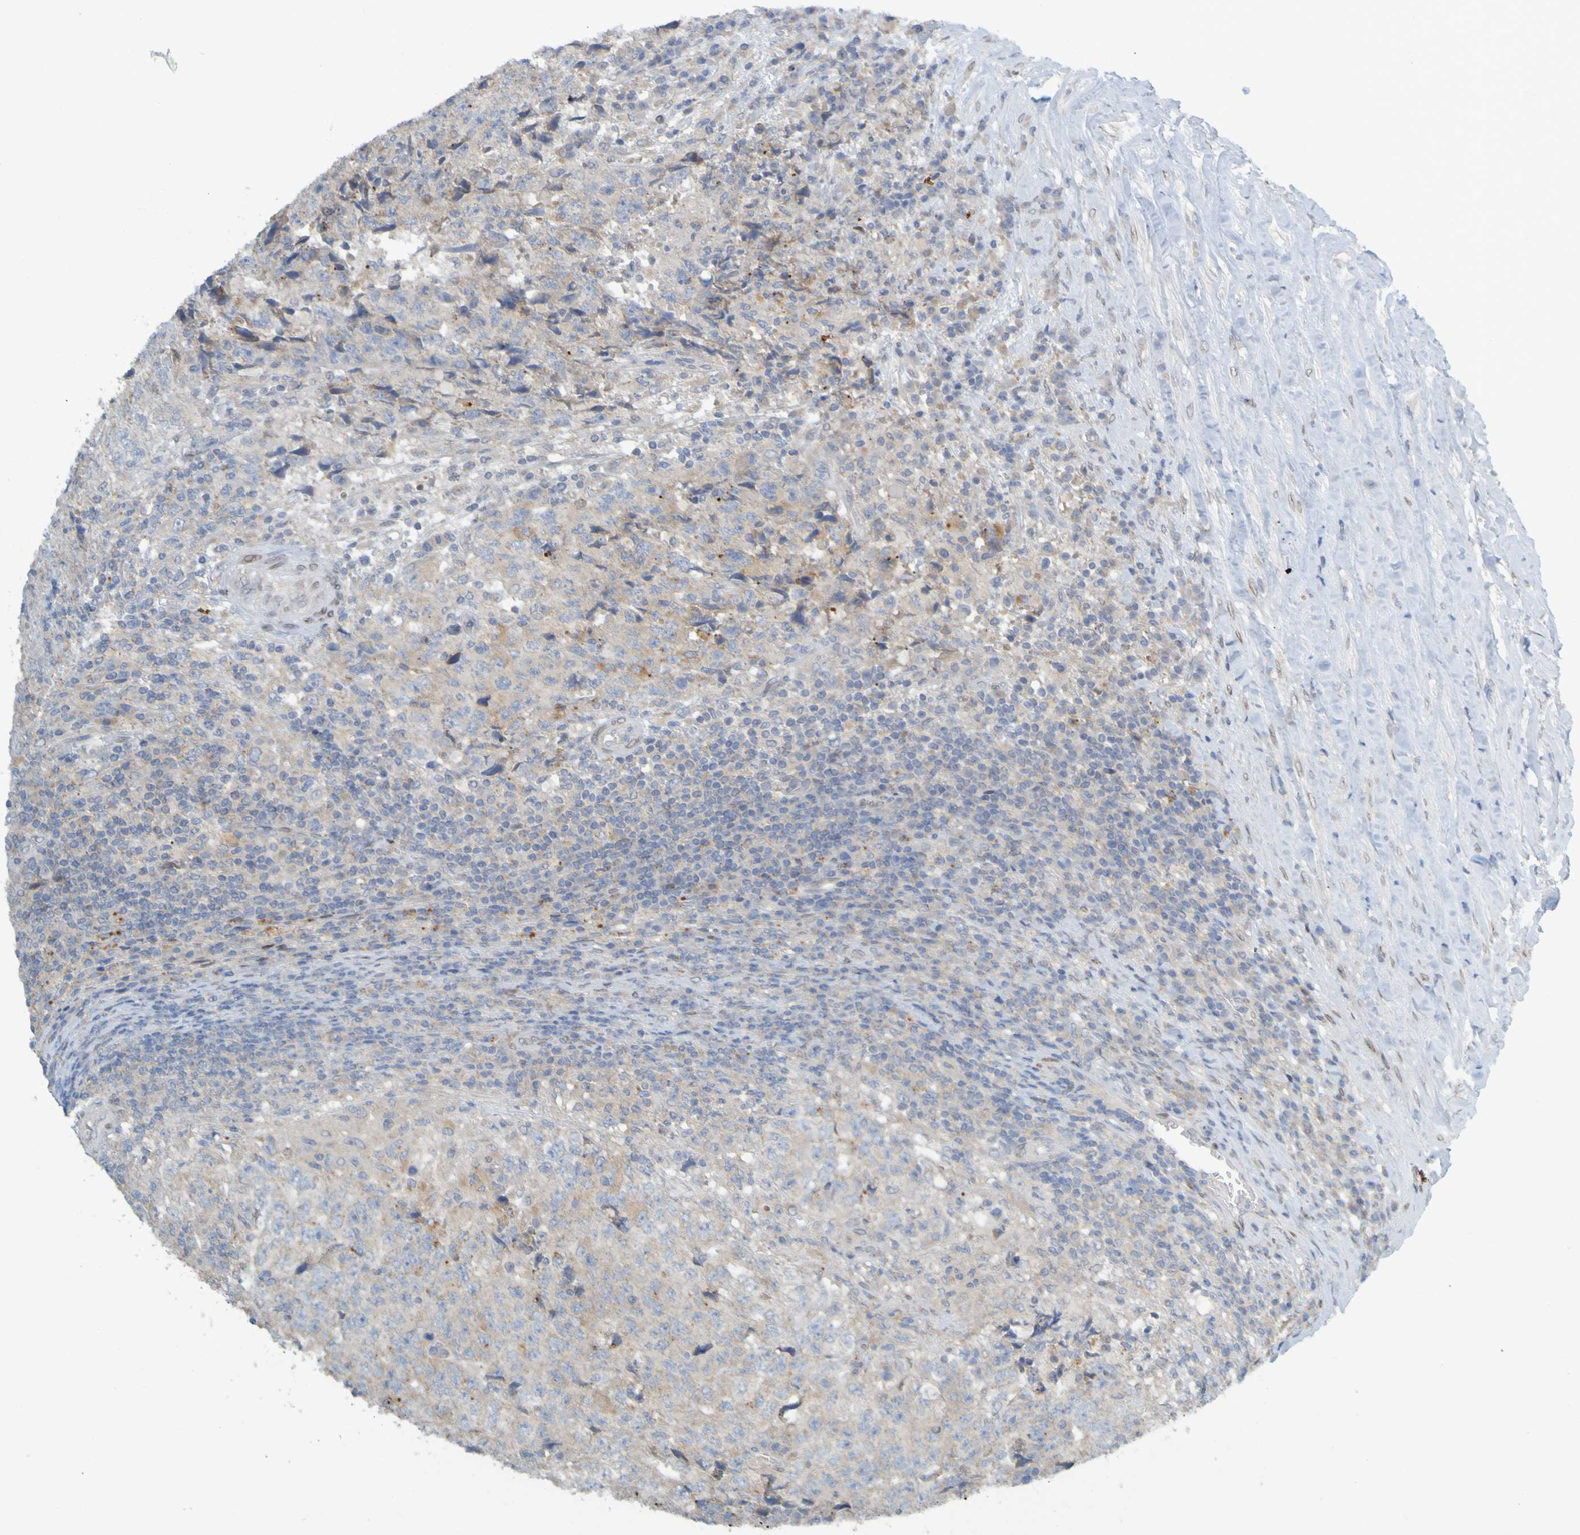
{"staining": {"intensity": "weak", "quantity": ">75%", "location": "cytoplasmic/membranous"}, "tissue": "testis cancer", "cell_type": "Tumor cells", "image_type": "cancer", "snomed": [{"axis": "morphology", "description": "Necrosis, NOS"}, {"axis": "morphology", "description": "Carcinoma, Embryonal, NOS"}, {"axis": "topography", "description": "Testis"}], "caption": "About >75% of tumor cells in human testis cancer demonstrate weak cytoplasmic/membranous protein expression as visualized by brown immunohistochemical staining.", "gene": "MAG", "patient": {"sex": "male", "age": 19}}